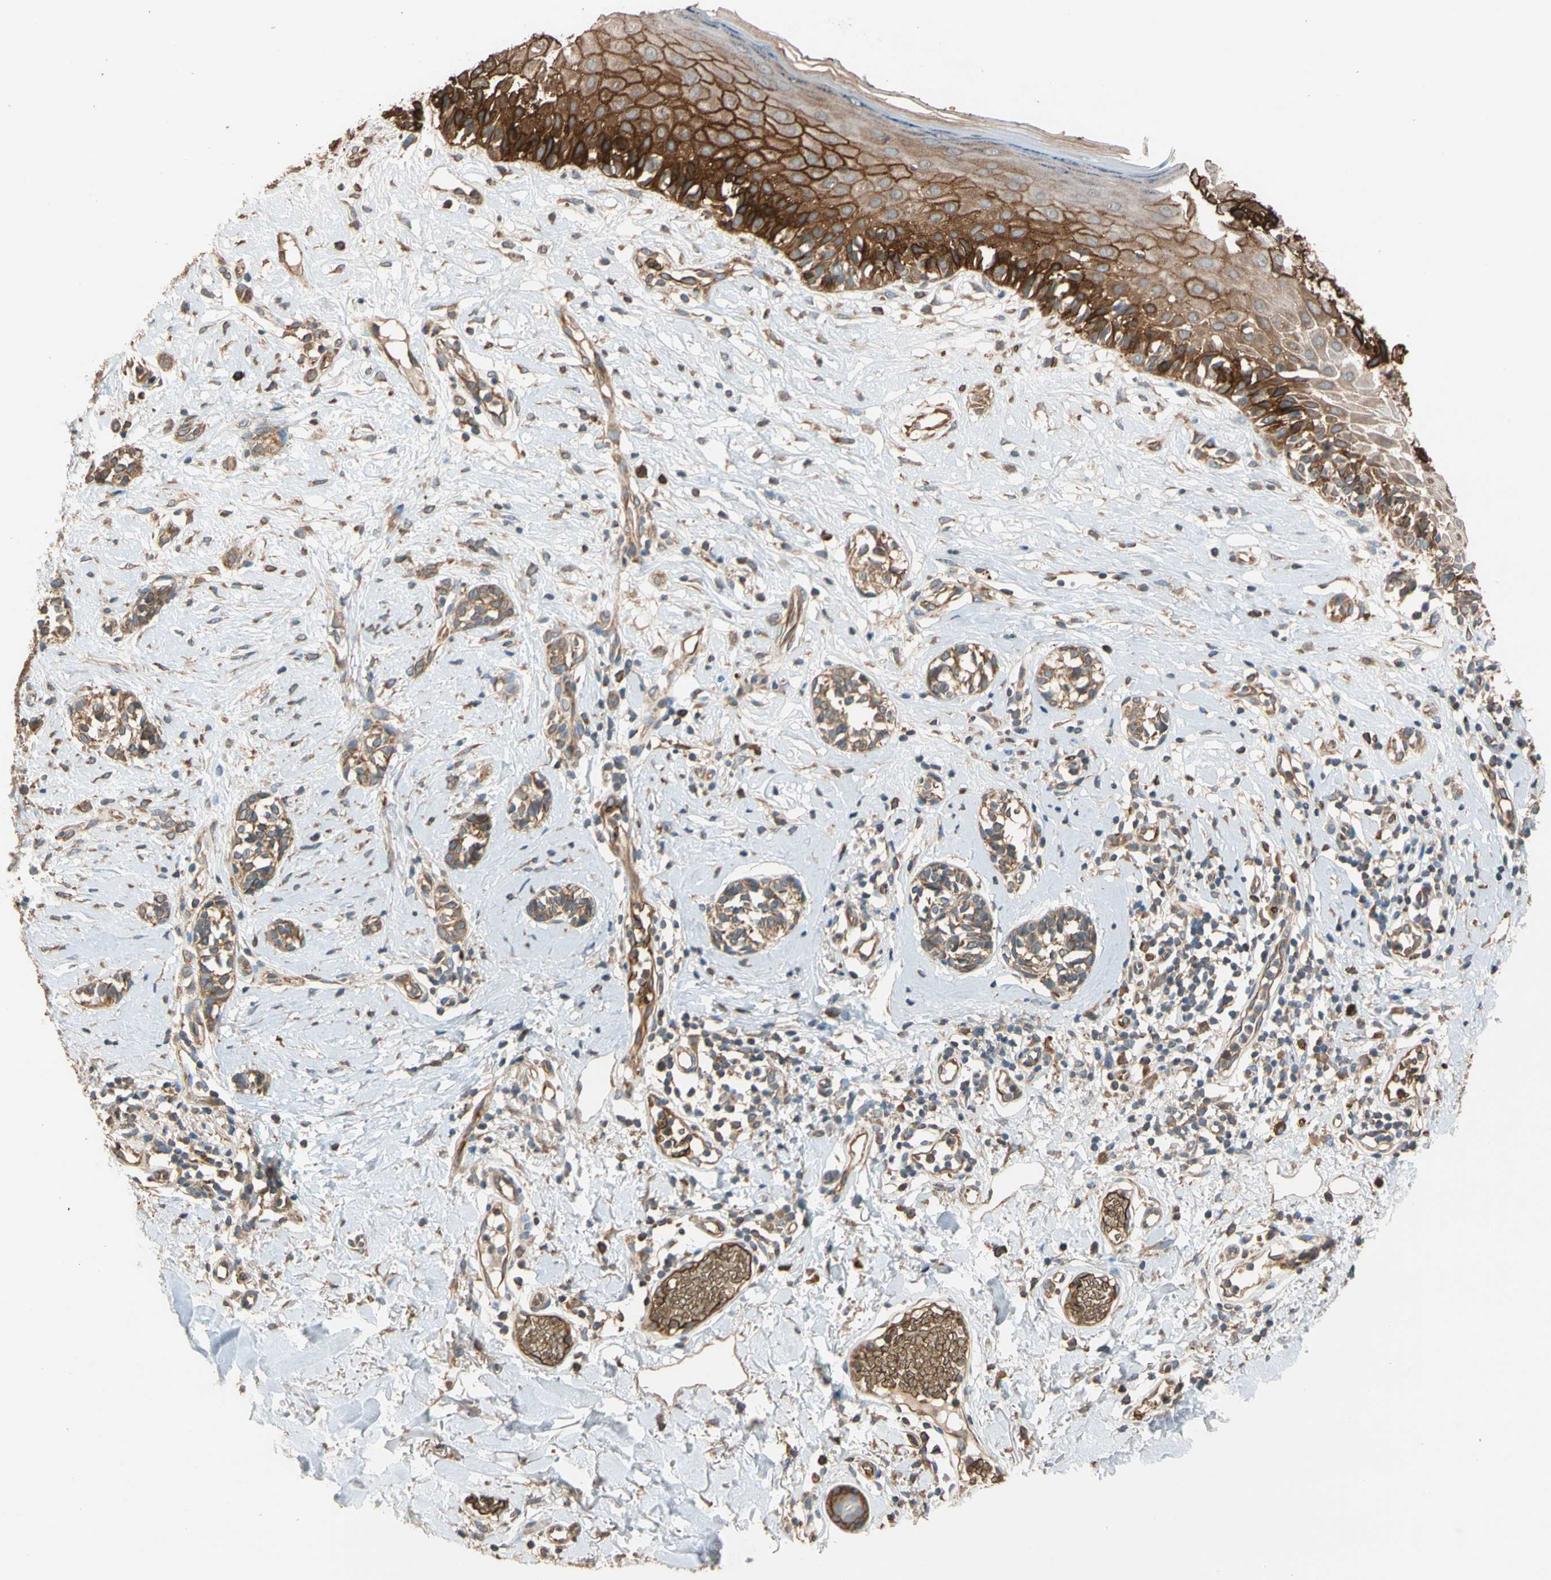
{"staining": {"intensity": "strong", "quantity": ">75%", "location": "cytoplasmic/membranous"}, "tissue": "melanoma", "cell_type": "Tumor cells", "image_type": "cancer", "snomed": [{"axis": "morphology", "description": "Malignant melanoma, NOS"}, {"axis": "topography", "description": "Skin"}], "caption": "Malignant melanoma stained with a brown dye exhibits strong cytoplasmic/membranous positive staining in about >75% of tumor cells.", "gene": "RIOK2", "patient": {"sex": "male", "age": 64}}